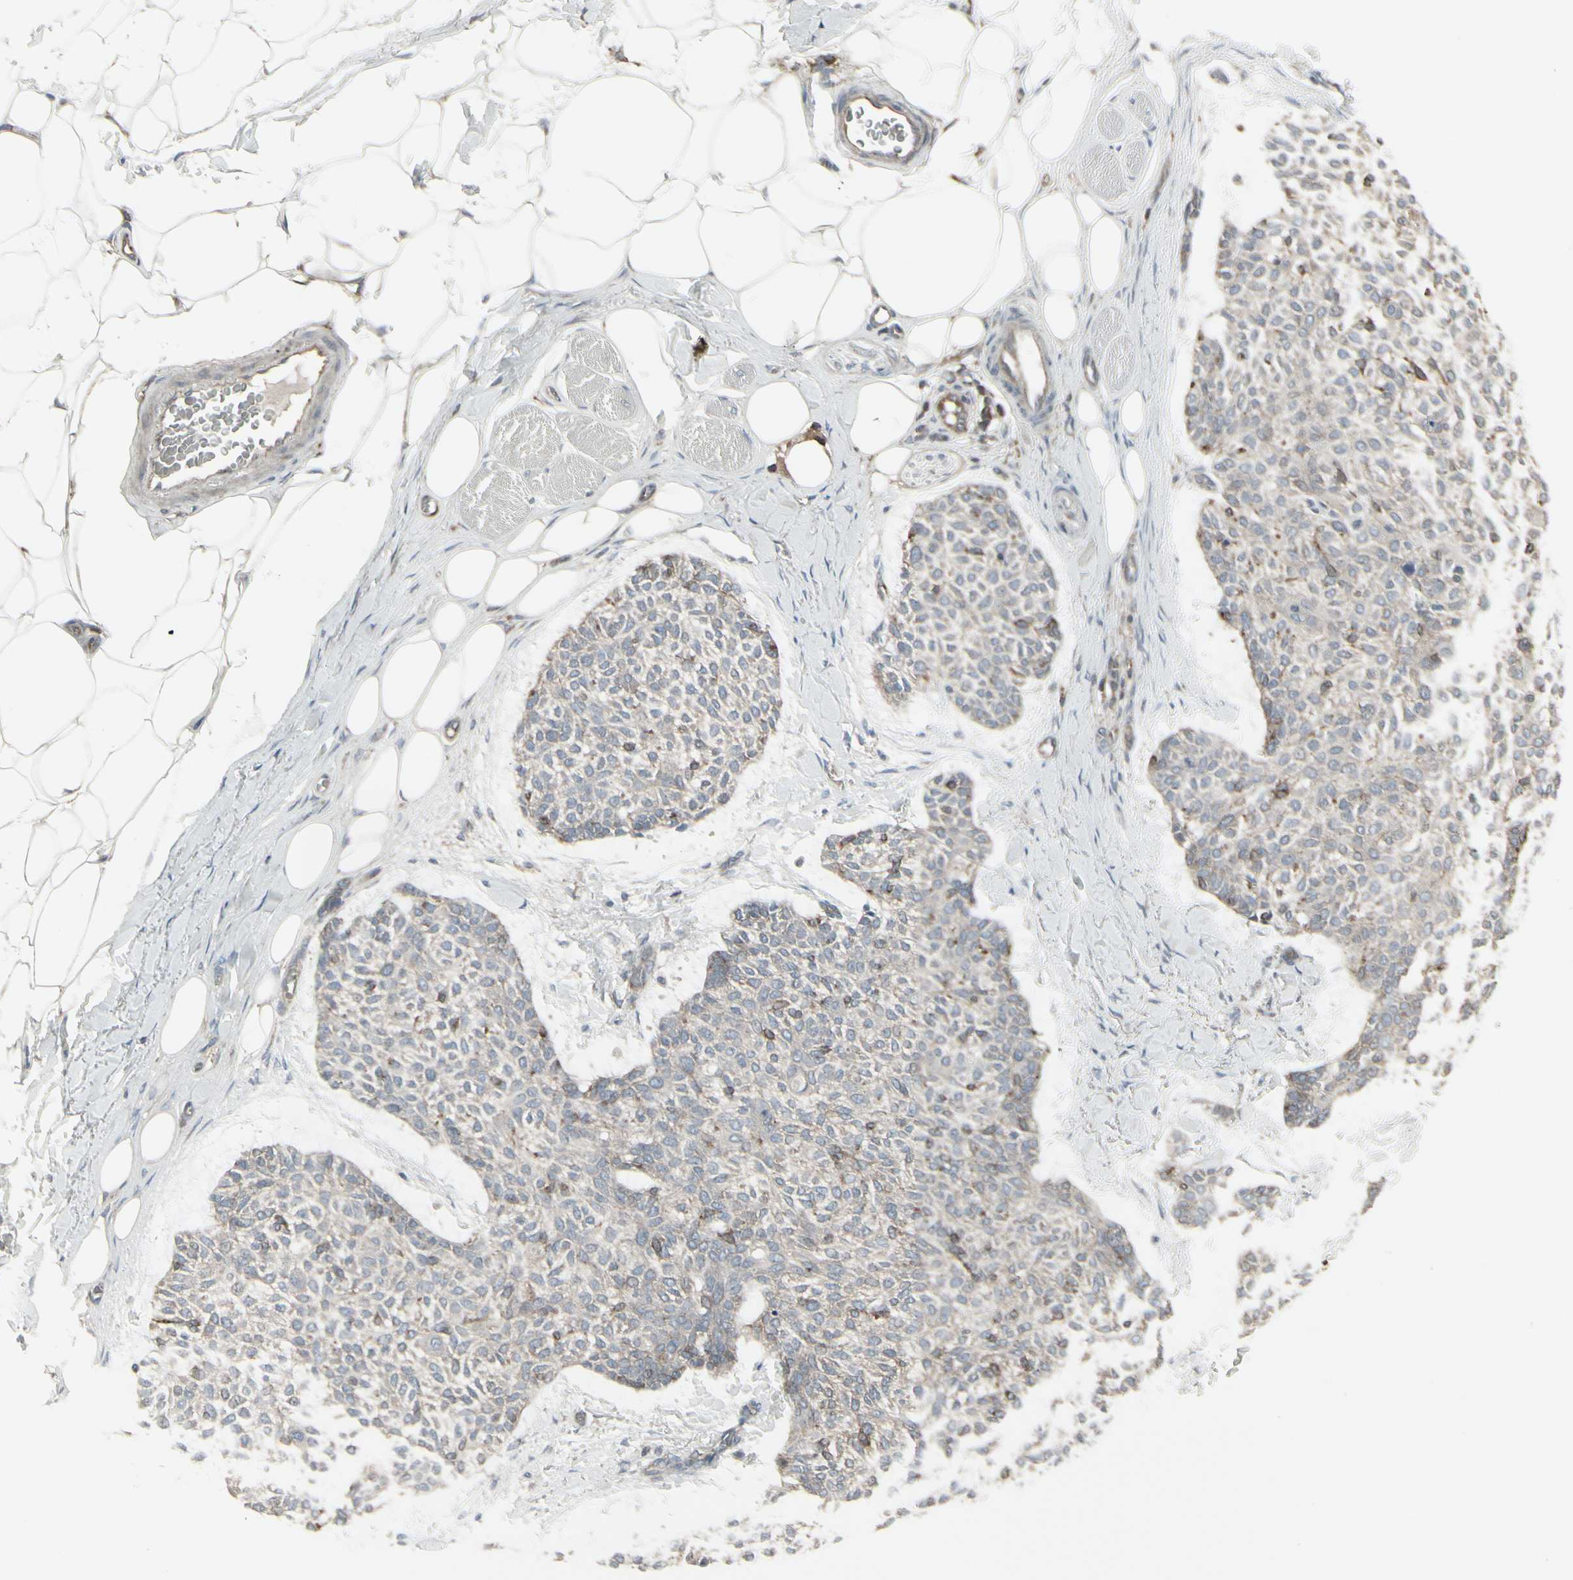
{"staining": {"intensity": "weak", "quantity": "25%-75%", "location": "cytoplasmic/membranous"}, "tissue": "skin cancer", "cell_type": "Tumor cells", "image_type": "cancer", "snomed": [{"axis": "morphology", "description": "Normal tissue, NOS"}, {"axis": "morphology", "description": "Basal cell carcinoma"}, {"axis": "topography", "description": "Skin"}], "caption": "Skin cancer (basal cell carcinoma) was stained to show a protein in brown. There is low levels of weak cytoplasmic/membranous expression in approximately 25%-75% of tumor cells.", "gene": "EPS15", "patient": {"sex": "female", "age": 70}}